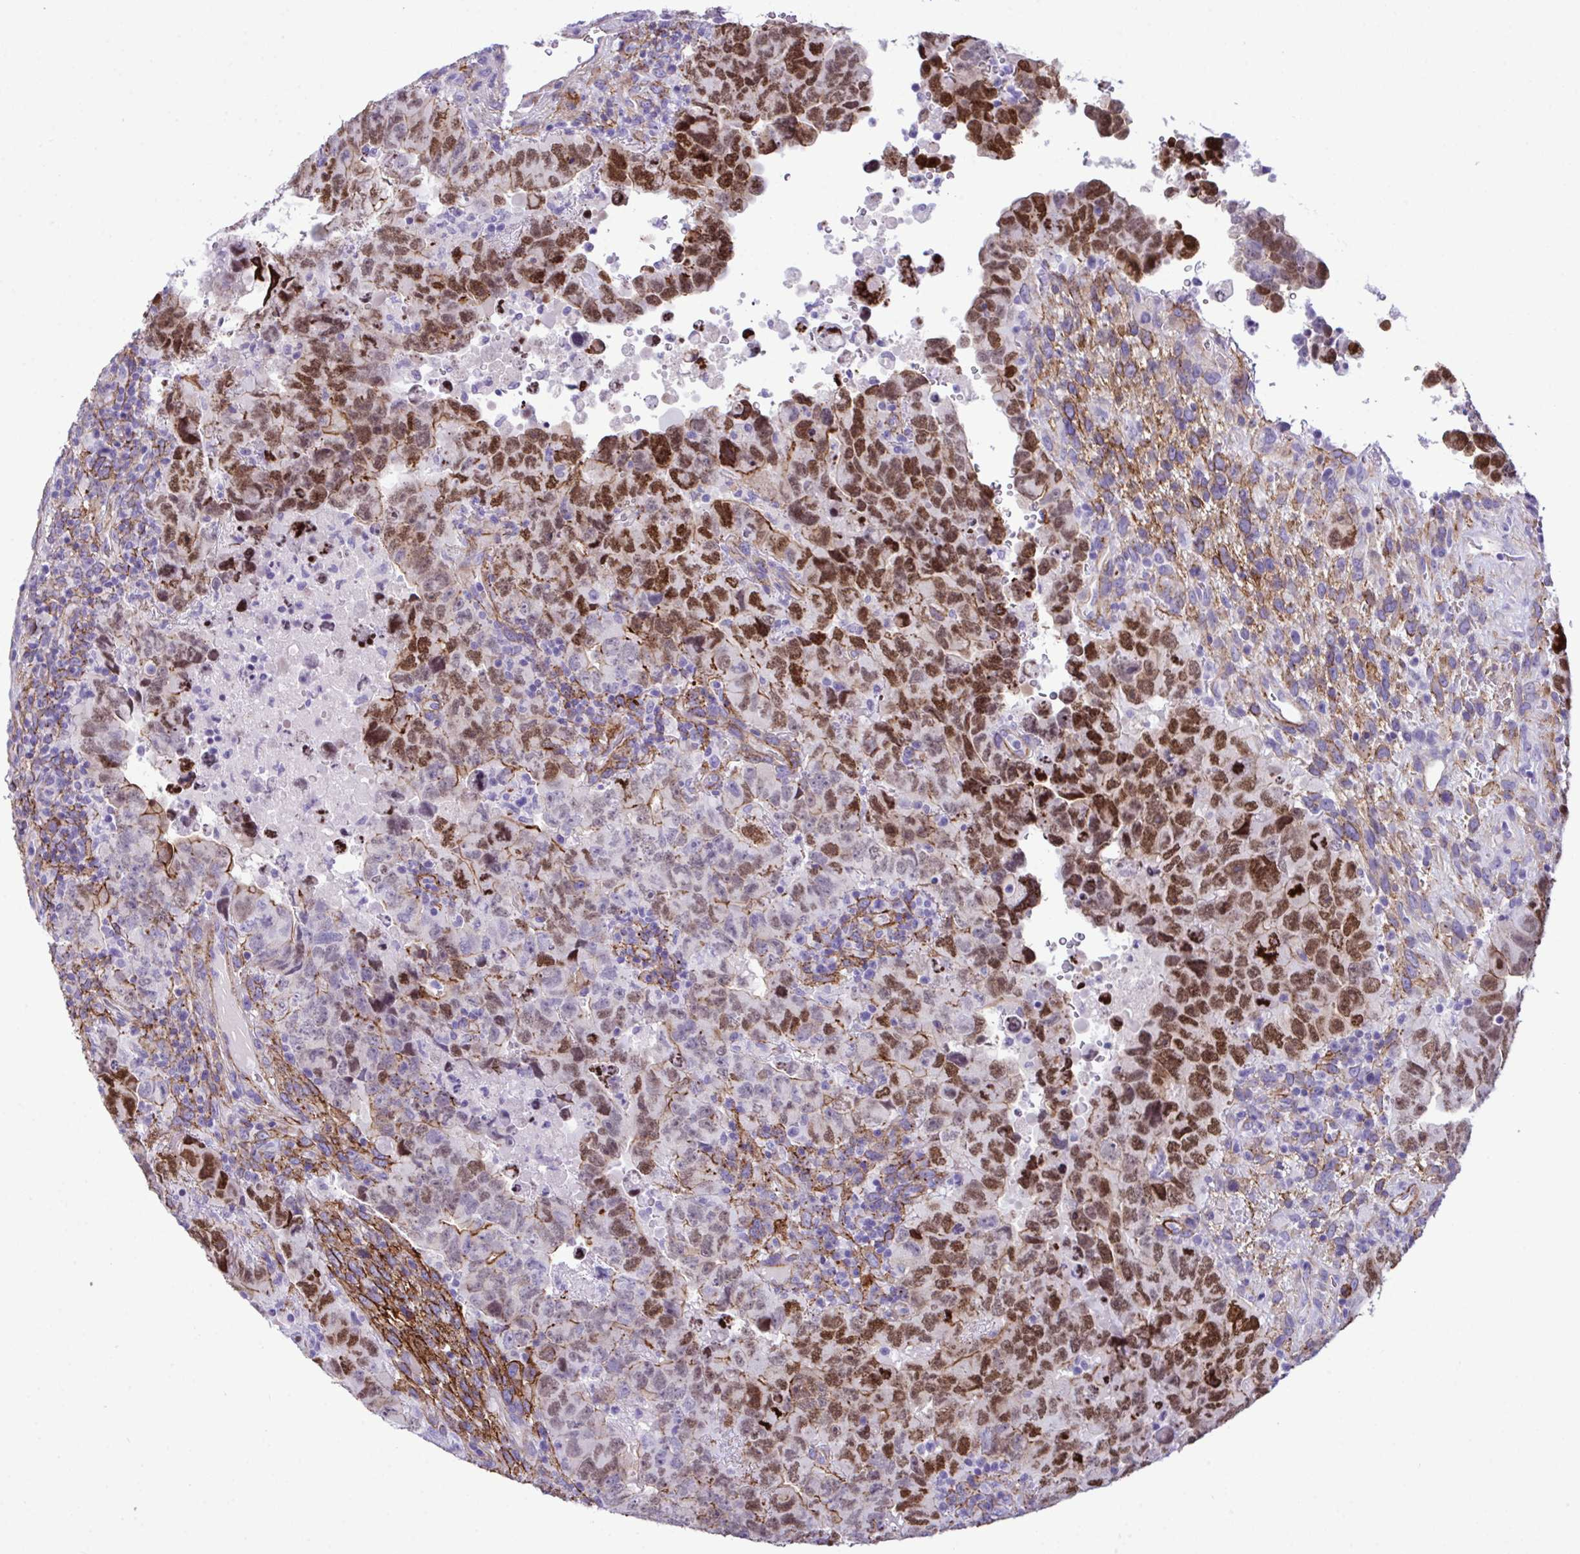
{"staining": {"intensity": "strong", "quantity": "25%-75%", "location": "cytoplasmic/membranous,nuclear"}, "tissue": "testis cancer", "cell_type": "Tumor cells", "image_type": "cancer", "snomed": [{"axis": "morphology", "description": "Carcinoma, Embryonal, NOS"}, {"axis": "topography", "description": "Testis"}], "caption": "A brown stain highlights strong cytoplasmic/membranous and nuclear expression of a protein in testis cancer (embryonal carcinoma) tumor cells.", "gene": "SYNPO2L", "patient": {"sex": "male", "age": 24}}